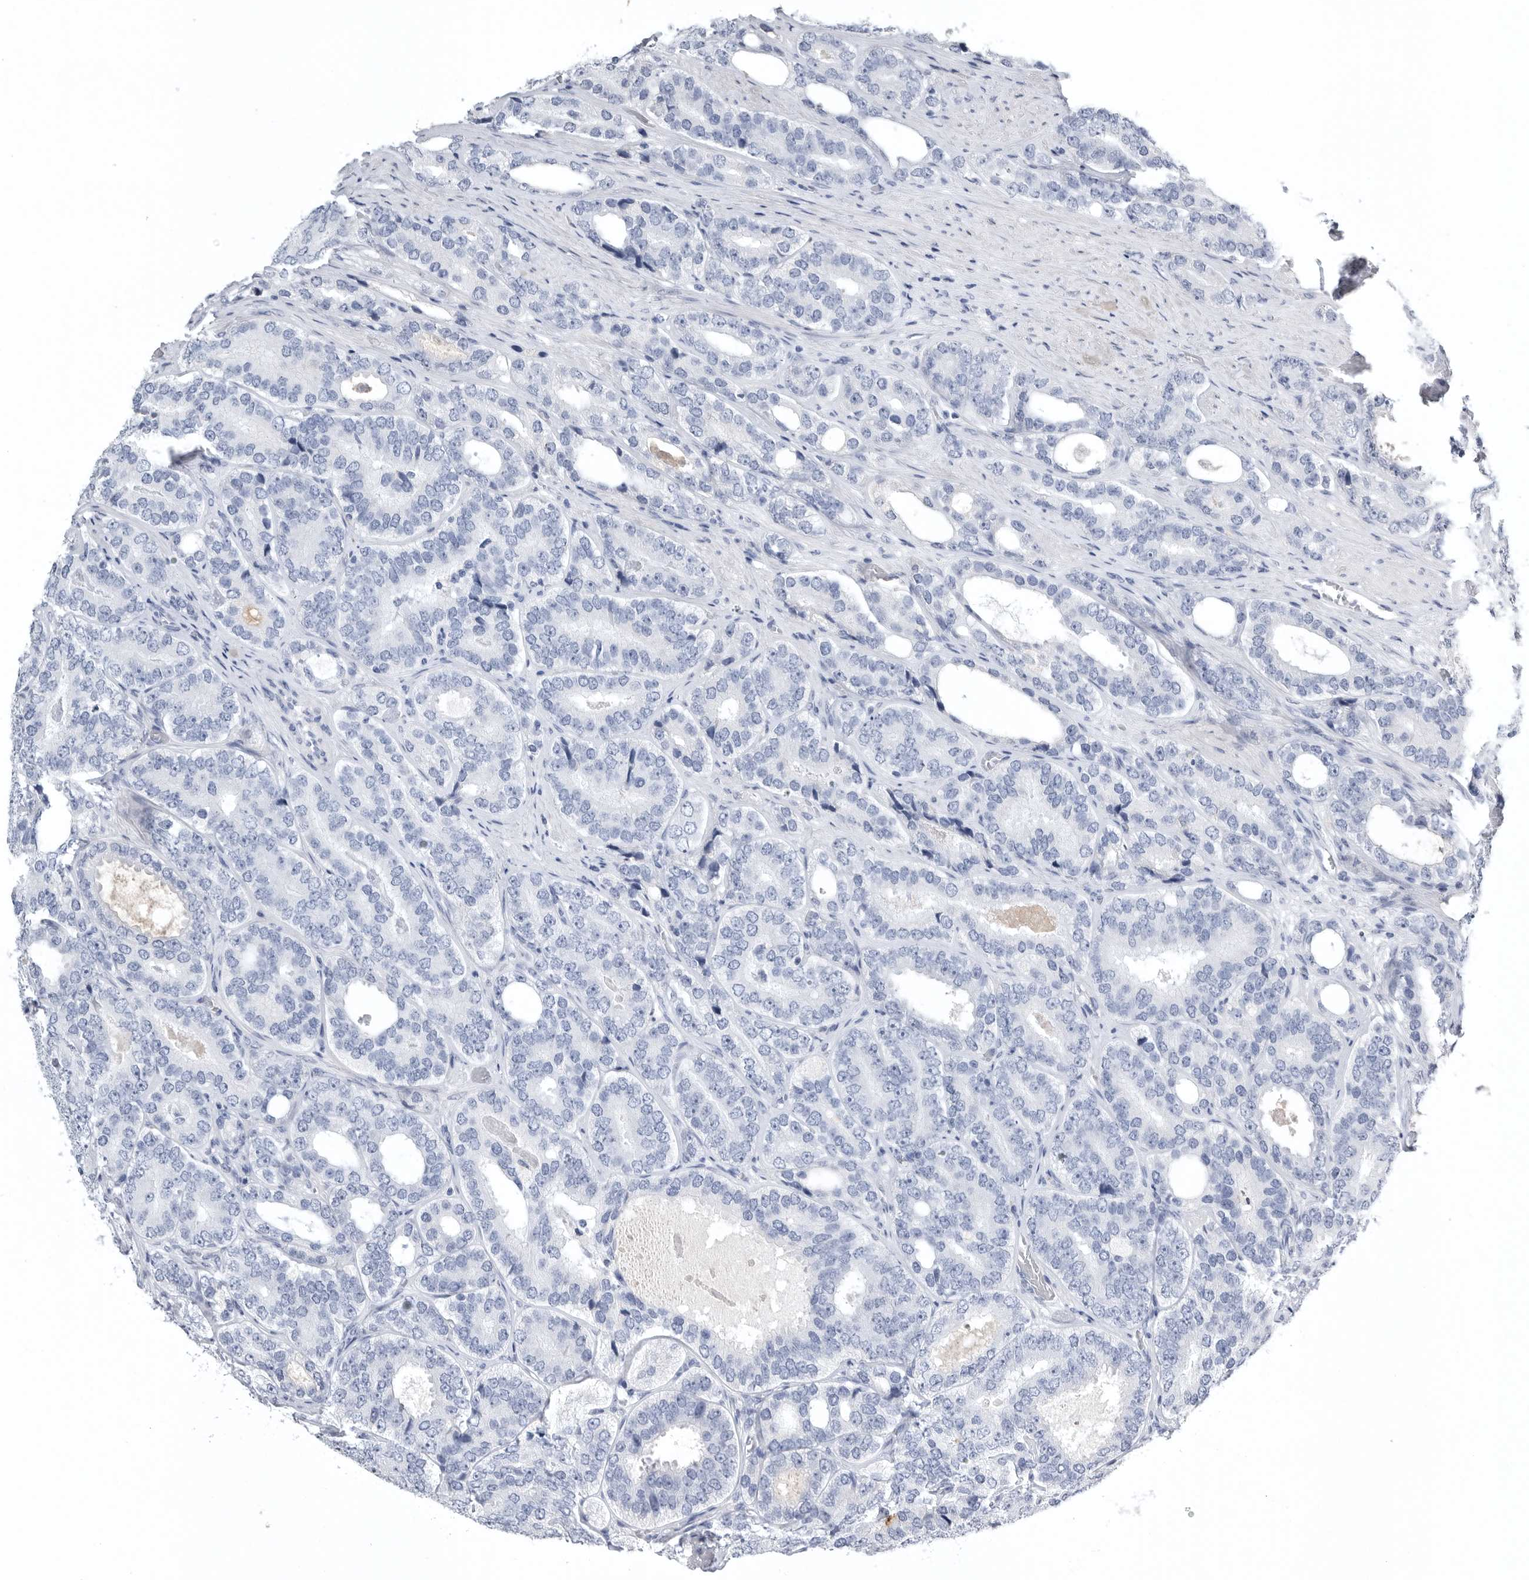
{"staining": {"intensity": "negative", "quantity": "none", "location": "none"}, "tissue": "prostate cancer", "cell_type": "Tumor cells", "image_type": "cancer", "snomed": [{"axis": "morphology", "description": "Adenocarcinoma, High grade"}, {"axis": "topography", "description": "Prostate"}], "caption": "Immunohistochemistry histopathology image of human adenocarcinoma (high-grade) (prostate) stained for a protein (brown), which exhibits no expression in tumor cells.", "gene": "TIMP1", "patient": {"sex": "male", "age": 56}}